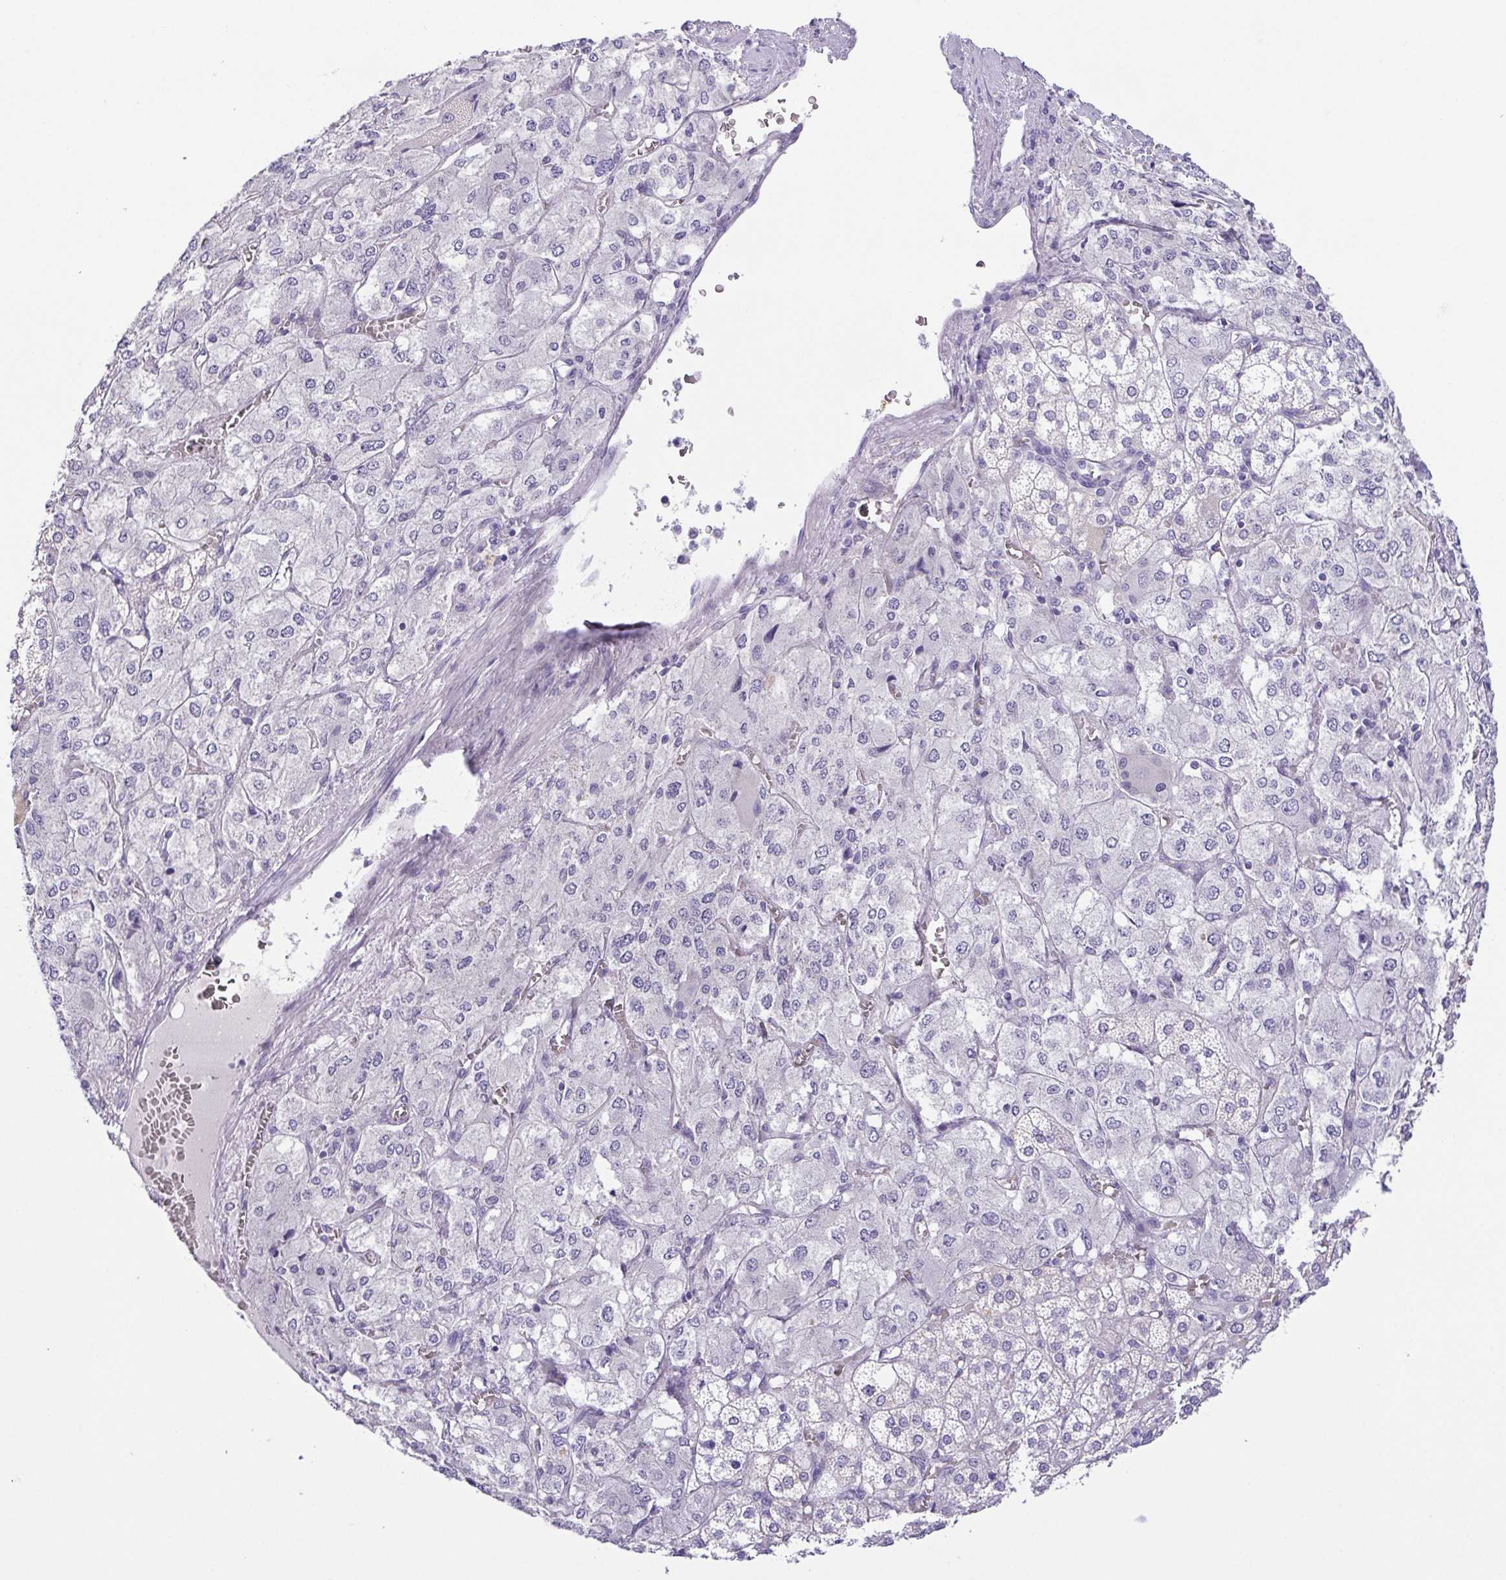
{"staining": {"intensity": "negative", "quantity": "none", "location": "none"}, "tissue": "adrenal gland", "cell_type": "Glandular cells", "image_type": "normal", "snomed": [{"axis": "morphology", "description": "Normal tissue, NOS"}, {"axis": "topography", "description": "Adrenal gland"}], "caption": "Immunohistochemical staining of normal adrenal gland exhibits no significant staining in glandular cells.", "gene": "EPB42", "patient": {"sex": "female", "age": 60}}